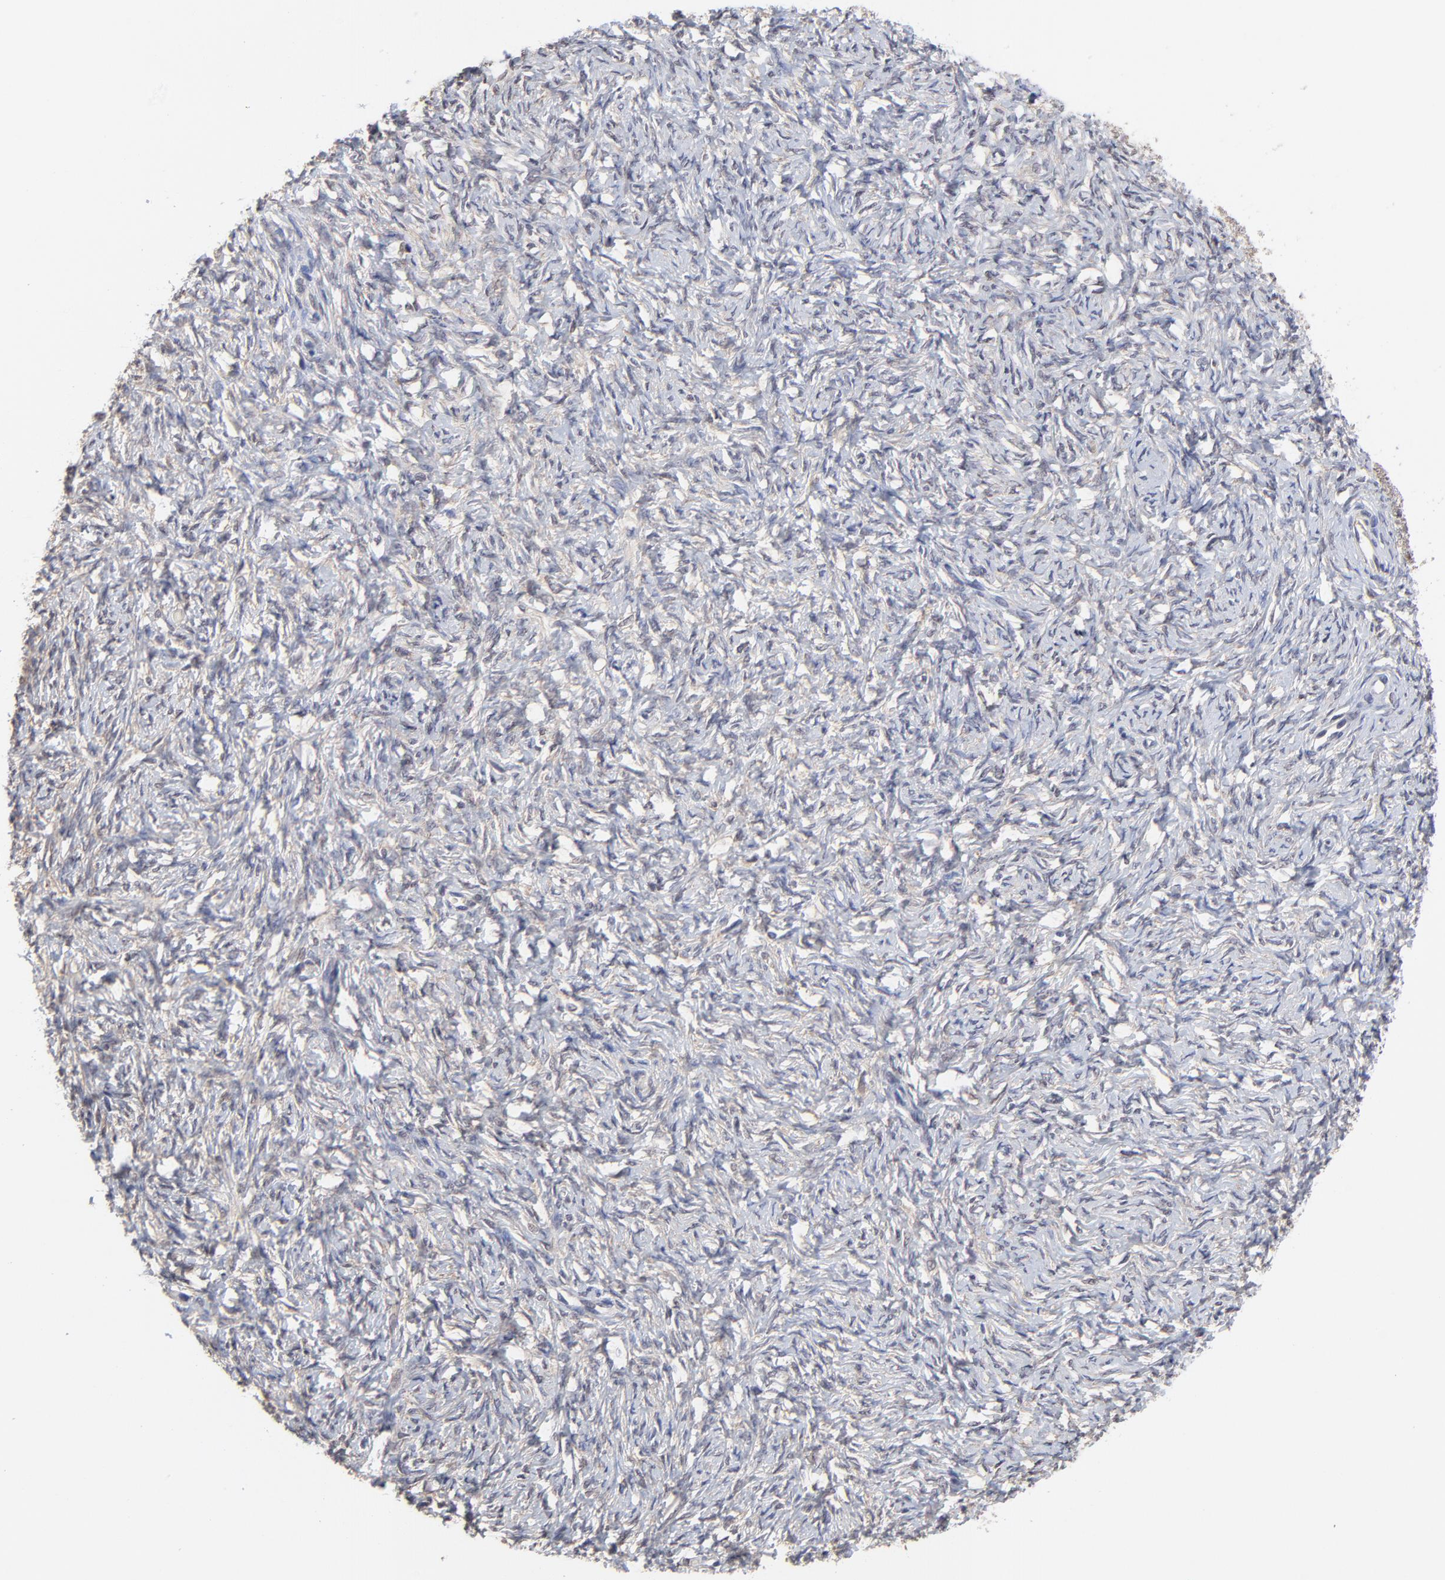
{"staining": {"intensity": "weak", "quantity": "25%-75%", "location": "cytoplasmic/membranous"}, "tissue": "ovarian cancer", "cell_type": "Tumor cells", "image_type": "cancer", "snomed": [{"axis": "morphology", "description": "Normal tissue, NOS"}, {"axis": "morphology", "description": "Cystadenocarcinoma, serous, NOS"}, {"axis": "topography", "description": "Ovary"}], "caption": "A brown stain shows weak cytoplasmic/membranous expression of a protein in serous cystadenocarcinoma (ovarian) tumor cells.", "gene": "CCT2", "patient": {"sex": "female", "age": 62}}